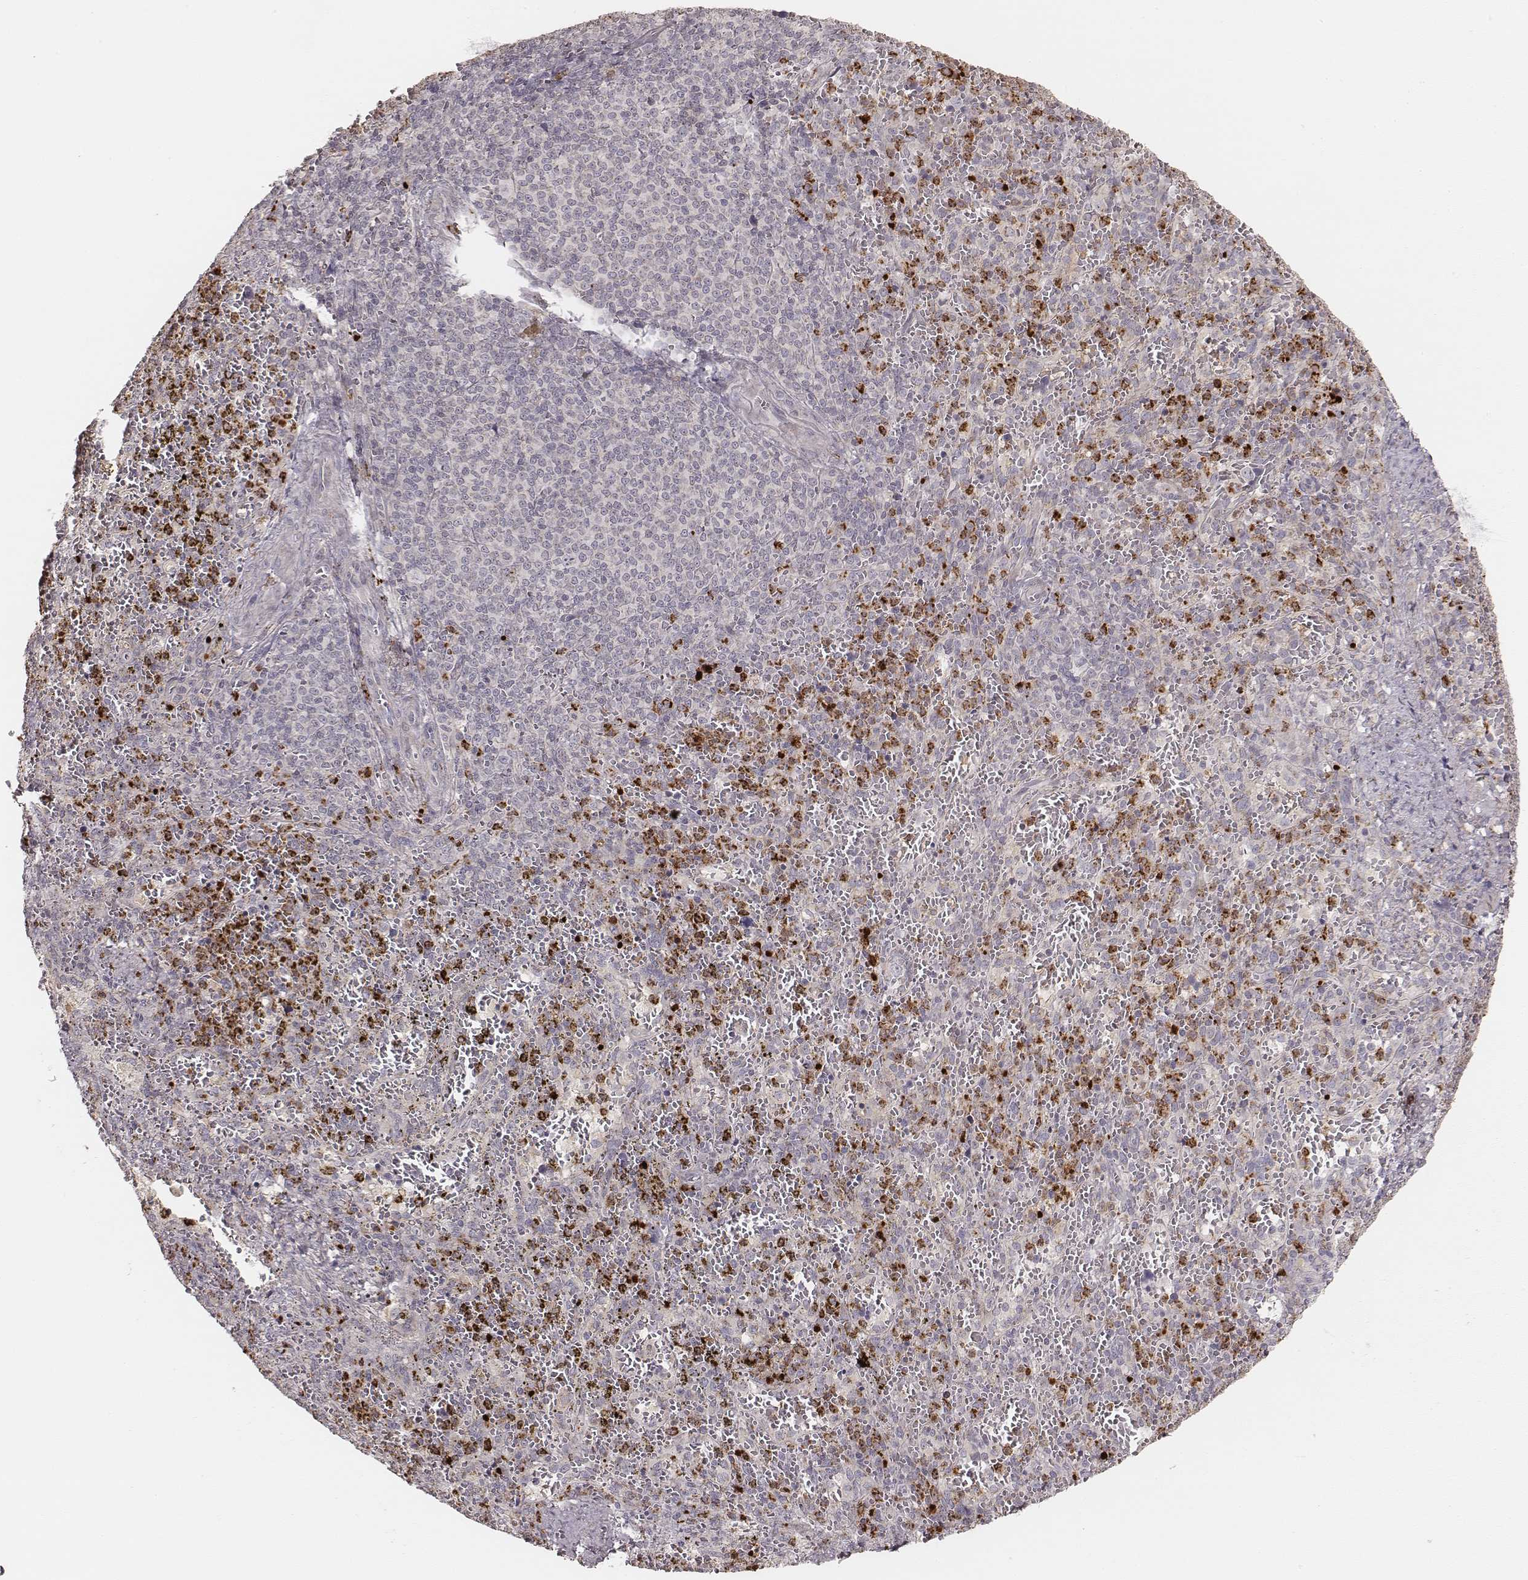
{"staining": {"intensity": "strong", "quantity": "<25%", "location": "cytoplasmic/membranous"}, "tissue": "spleen", "cell_type": "Cells in red pulp", "image_type": "normal", "snomed": [{"axis": "morphology", "description": "Normal tissue, NOS"}, {"axis": "topography", "description": "Spleen"}], "caption": "Protein analysis of benign spleen displays strong cytoplasmic/membranous staining in about <25% of cells in red pulp.", "gene": "ABCA7", "patient": {"sex": "female", "age": 50}}